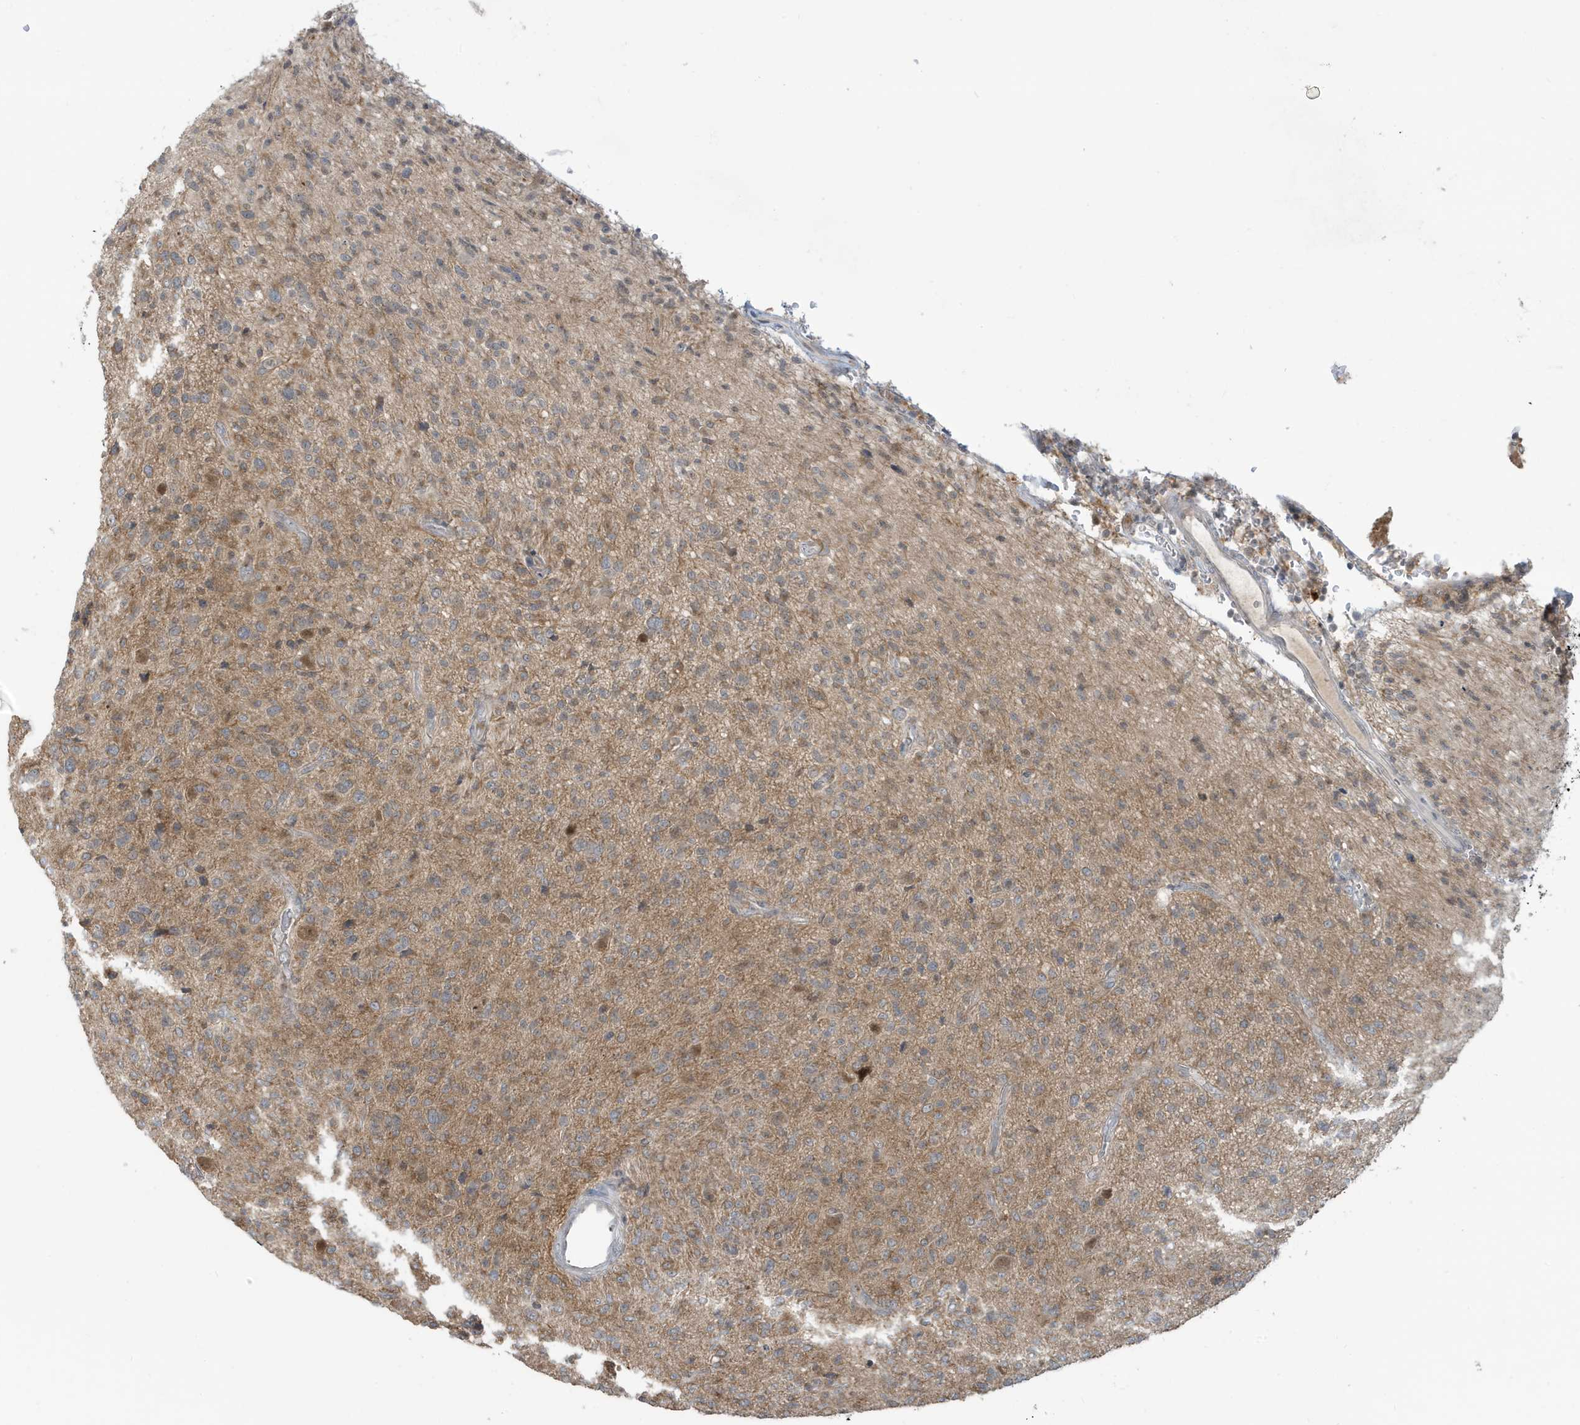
{"staining": {"intensity": "weak", "quantity": "25%-75%", "location": "cytoplasmic/membranous"}, "tissue": "glioma", "cell_type": "Tumor cells", "image_type": "cancer", "snomed": [{"axis": "morphology", "description": "Glioma, malignant, High grade"}, {"axis": "topography", "description": "Brain"}], "caption": "Immunohistochemical staining of malignant glioma (high-grade) shows low levels of weak cytoplasmic/membranous expression in approximately 25%-75% of tumor cells.", "gene": "PRRT3", "patient": {"sex": "female", "age": 57}}